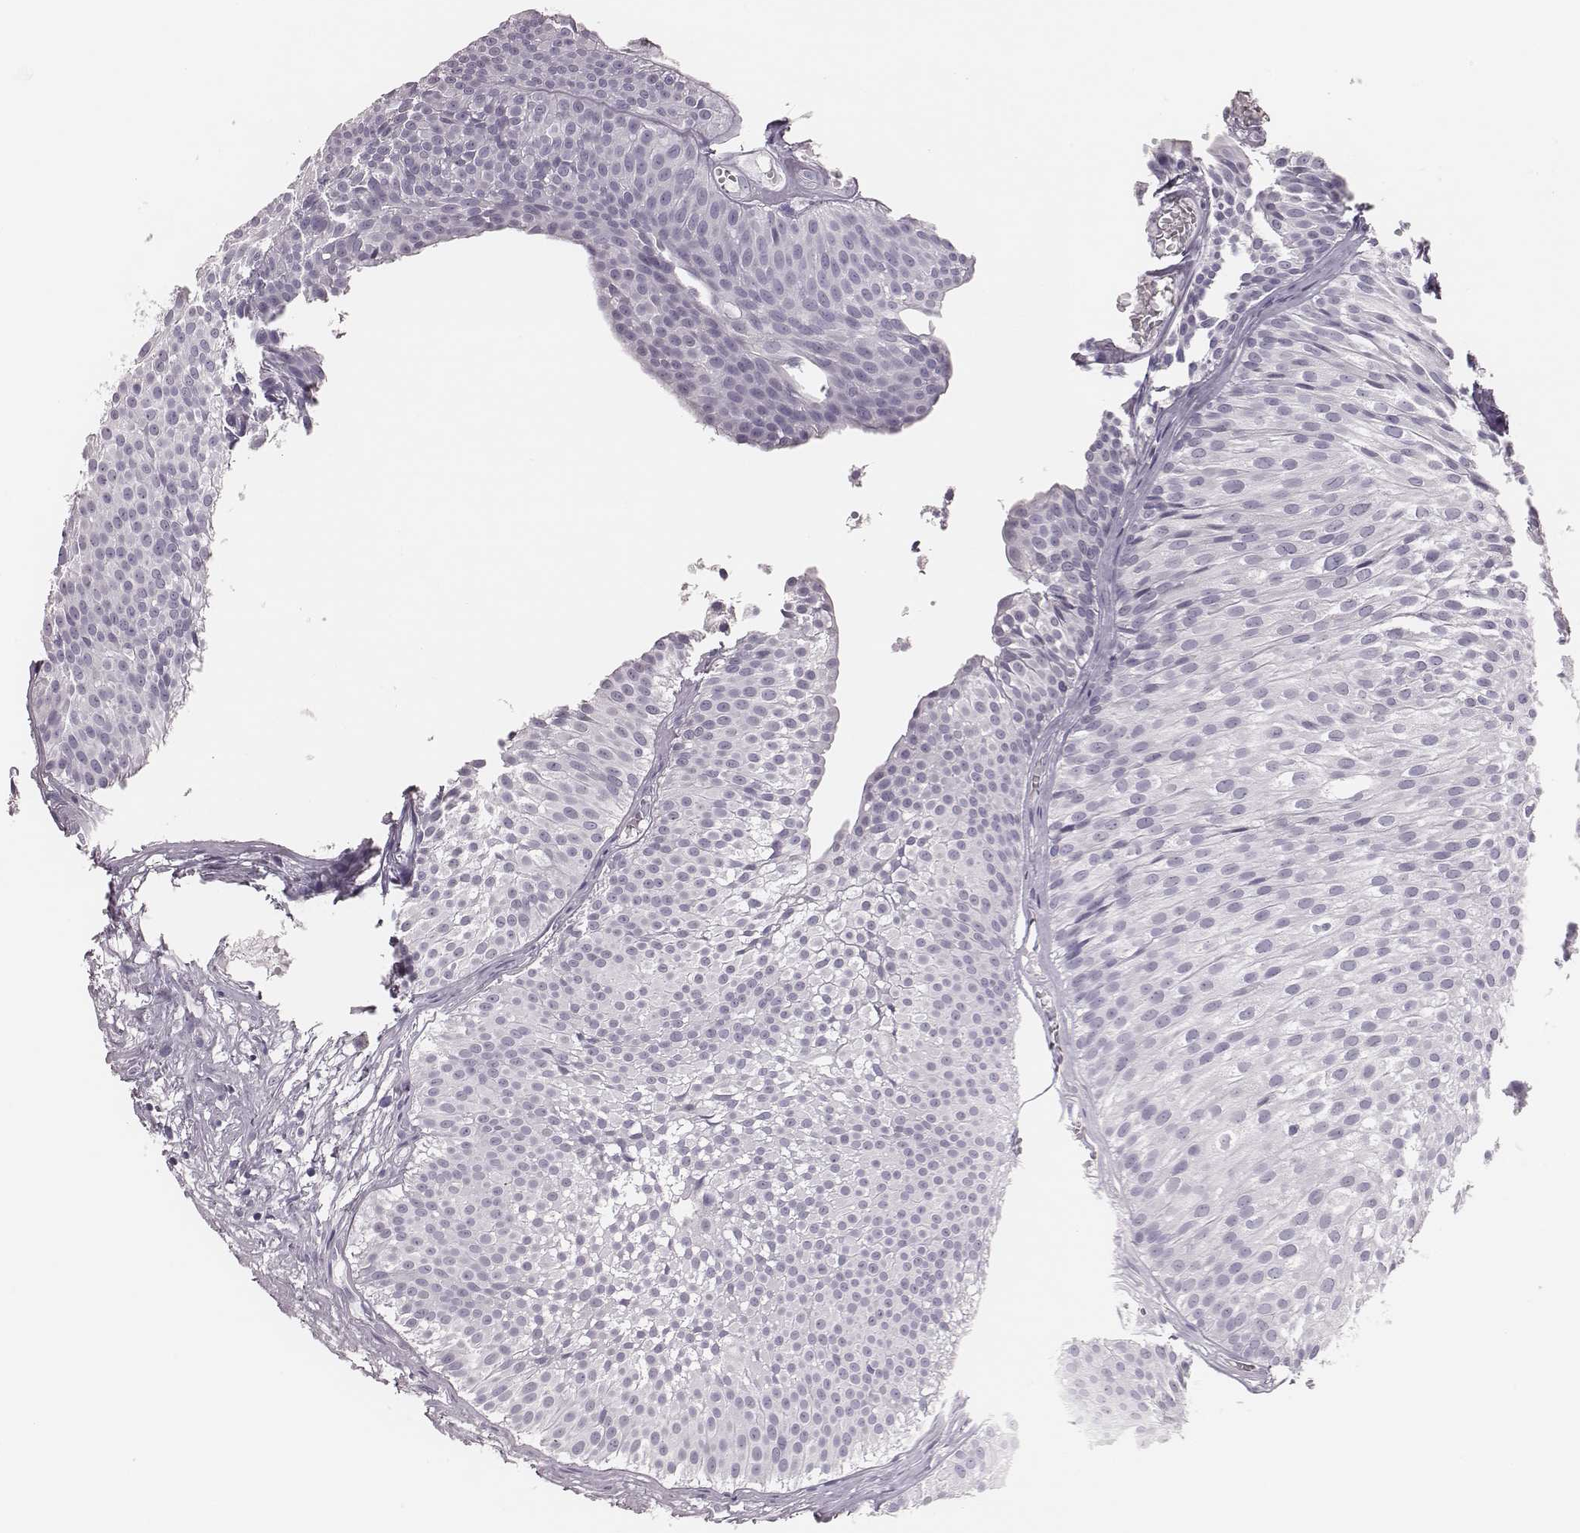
{"staining": {"intensity": "negative", "quantity": "none", "location": "none"}, "tissue": "urothelial cancer", "cell_type": "Tumor cells", "image_type": "cancer", "snomed": [{"axis": "morphology", "description": "Urothelial carcinoma, Low grade"}, {"axis": "topography", "description": "Urinary bladder"}], "caption": "Immunohistochemistry (IHC) histopathology image of neoplastic tissue: low-grade urothelial carcinoma stained with DAB exhibits no significant protein expression in tumor cells.", "gene": "H1-6", "patient": {"sex": "male", "age": 63}}